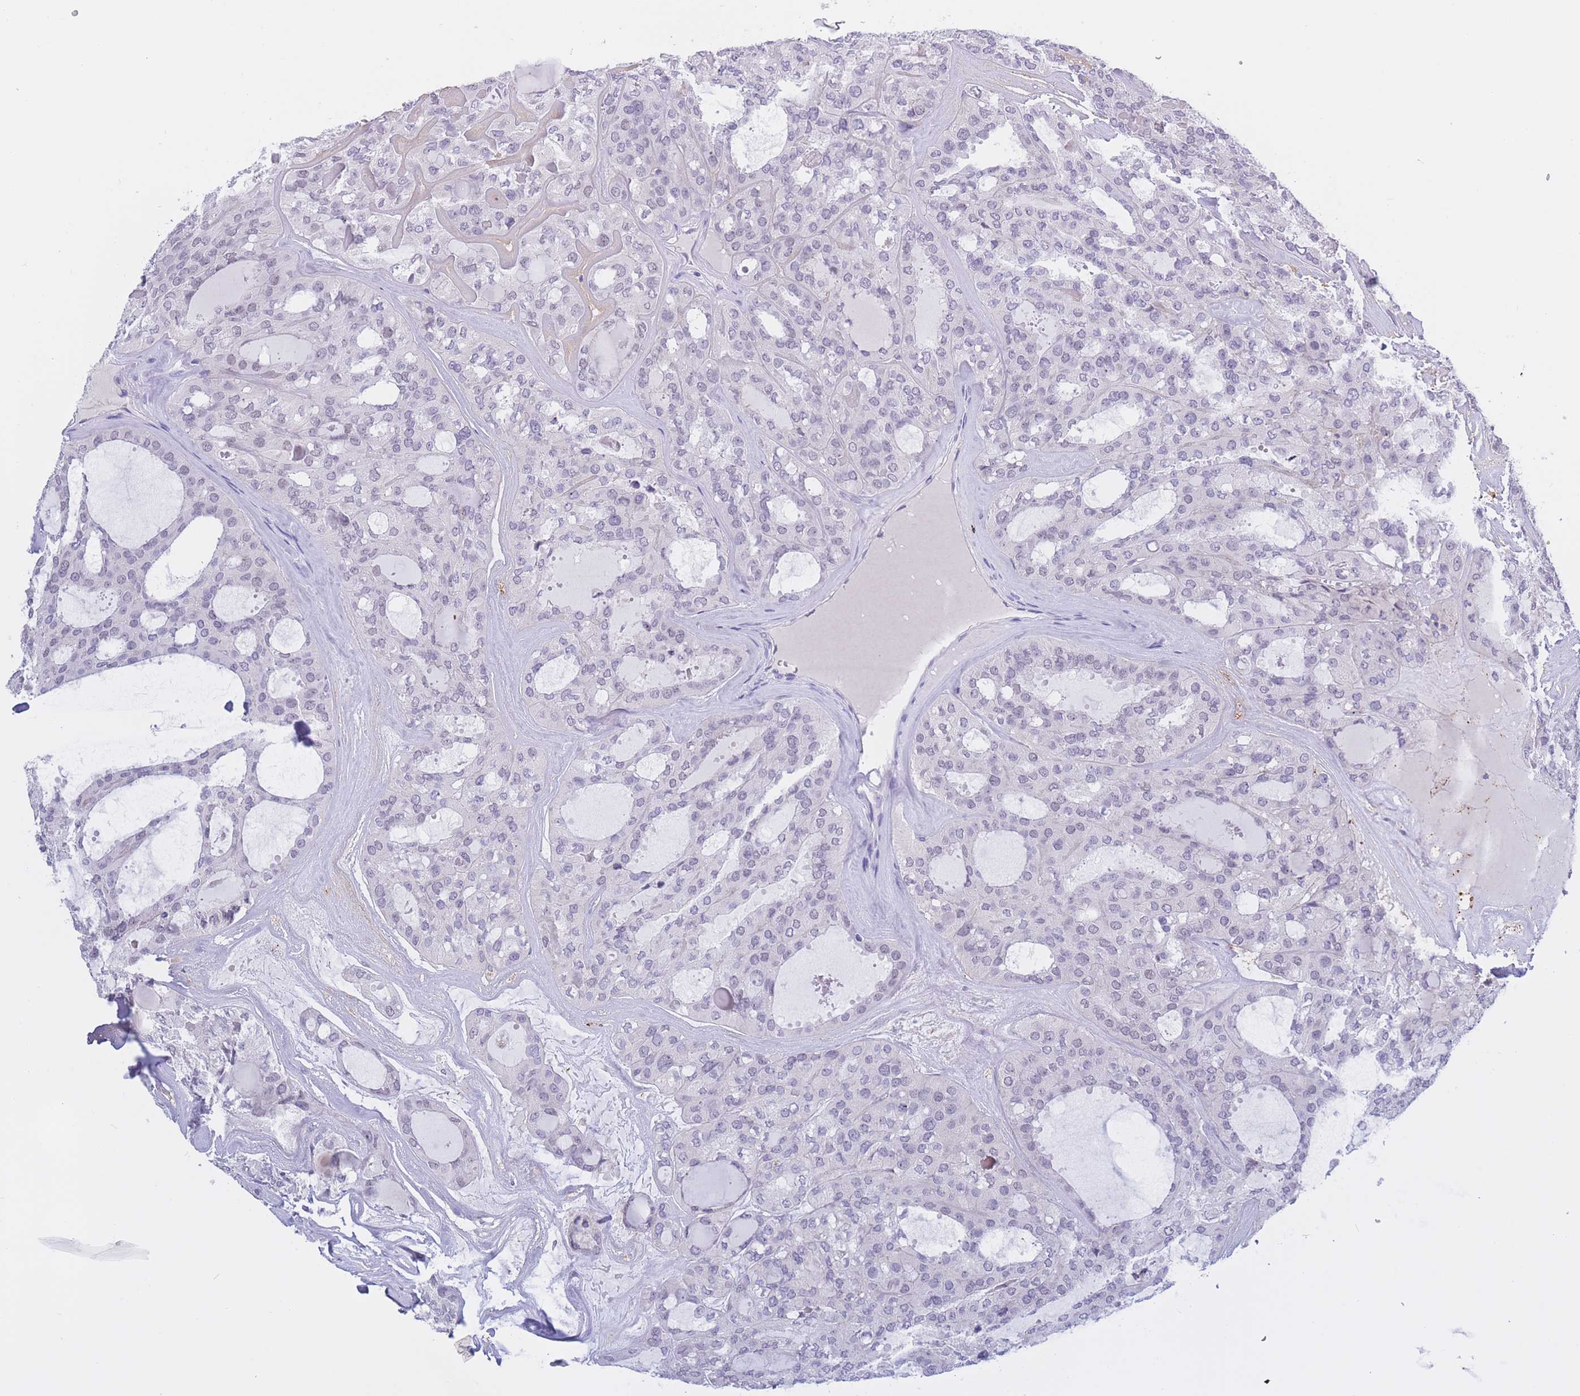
{"staining": {"intensity": "negative", "quantity": "none", "location": "none"}, "tissue": "thyroid cancer", "cell_type": "Tumor cells", "image_type": "cancer", "snomed": [{"axis": "morphology", "description": "Follicular adenoma carcinoma, NOS"}, {"axis": "topography", "description": "Thyroid gland"}], "caption": "Immunohistochemical staining of human thyroid cancer (follicular adenoma carcinoma) exhibits no significant positivity in tumor cells.", "gene": "BOP1", "patient": {"sex": "male", "age": 75}}